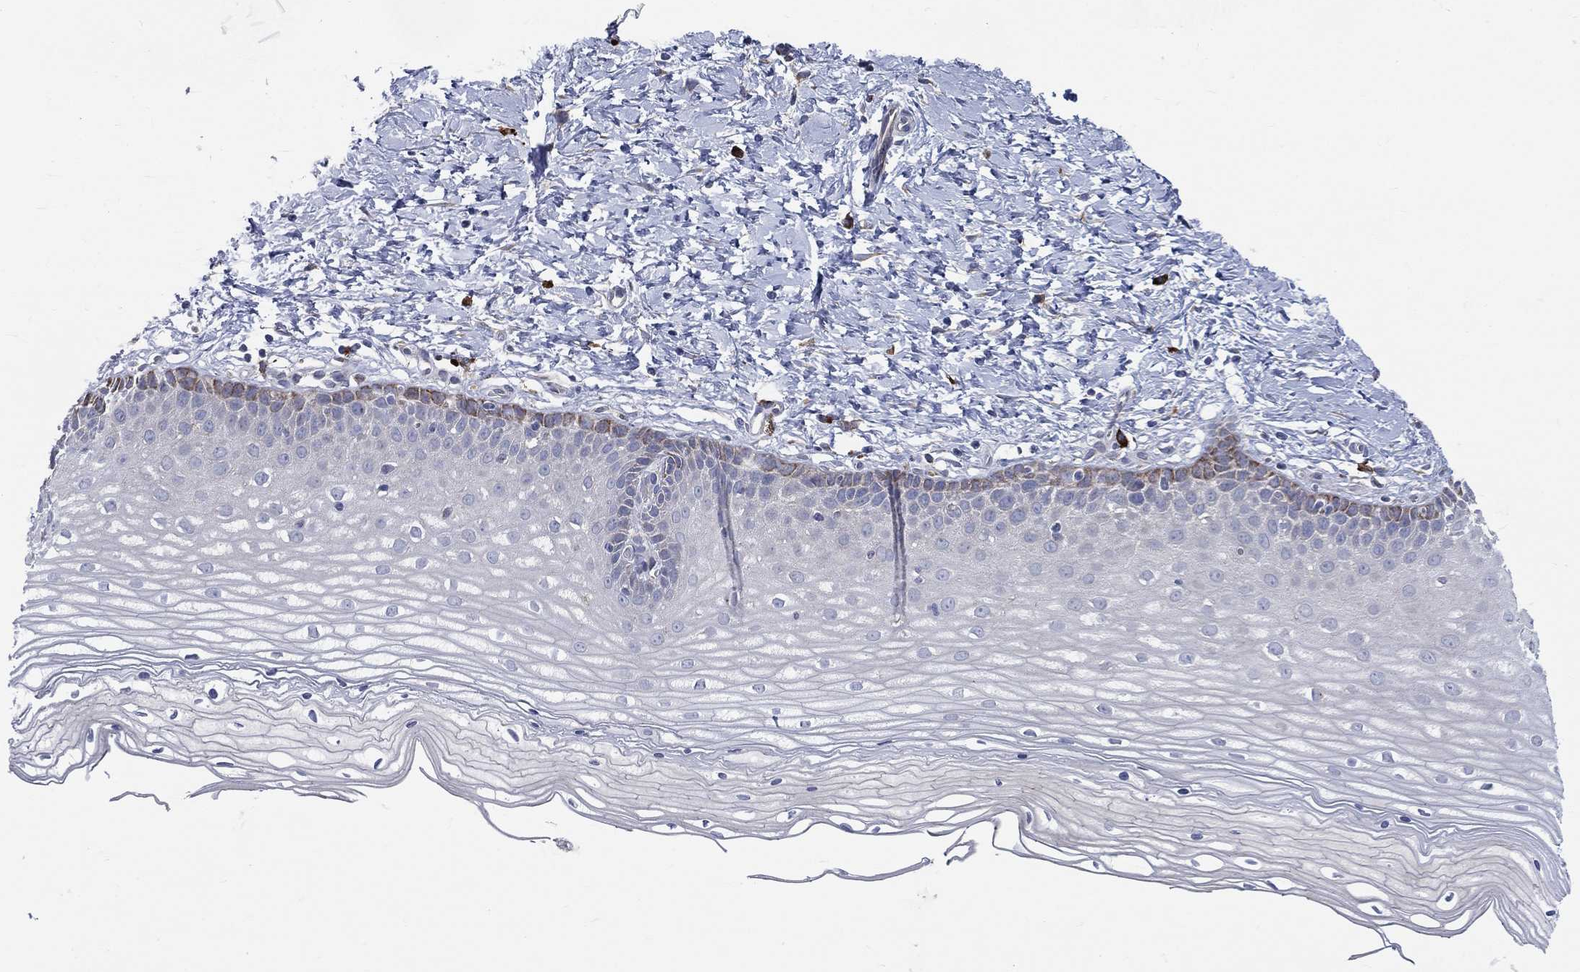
{"staining": {"intensity": "moderate", "quantity": "25%-75%", "location": "cytoplasmic/membranous"}, "tissue": "cervix", "cell_type": "Glandular cells", "image_type": "normal", "snomed": [{"axis": "morphology", "description": "Normal tissue, NOS"}, {"axis": "topography", "description": "Cervix"}], "caption": "Cervix stained for a protein (brown) demonstrates moderate cytoplasmic/membranous positive positivity in approximately 25%-75% of glandular cells.", "gene": "CCDC159", "patient": {"sex": "female", "age": 37}}